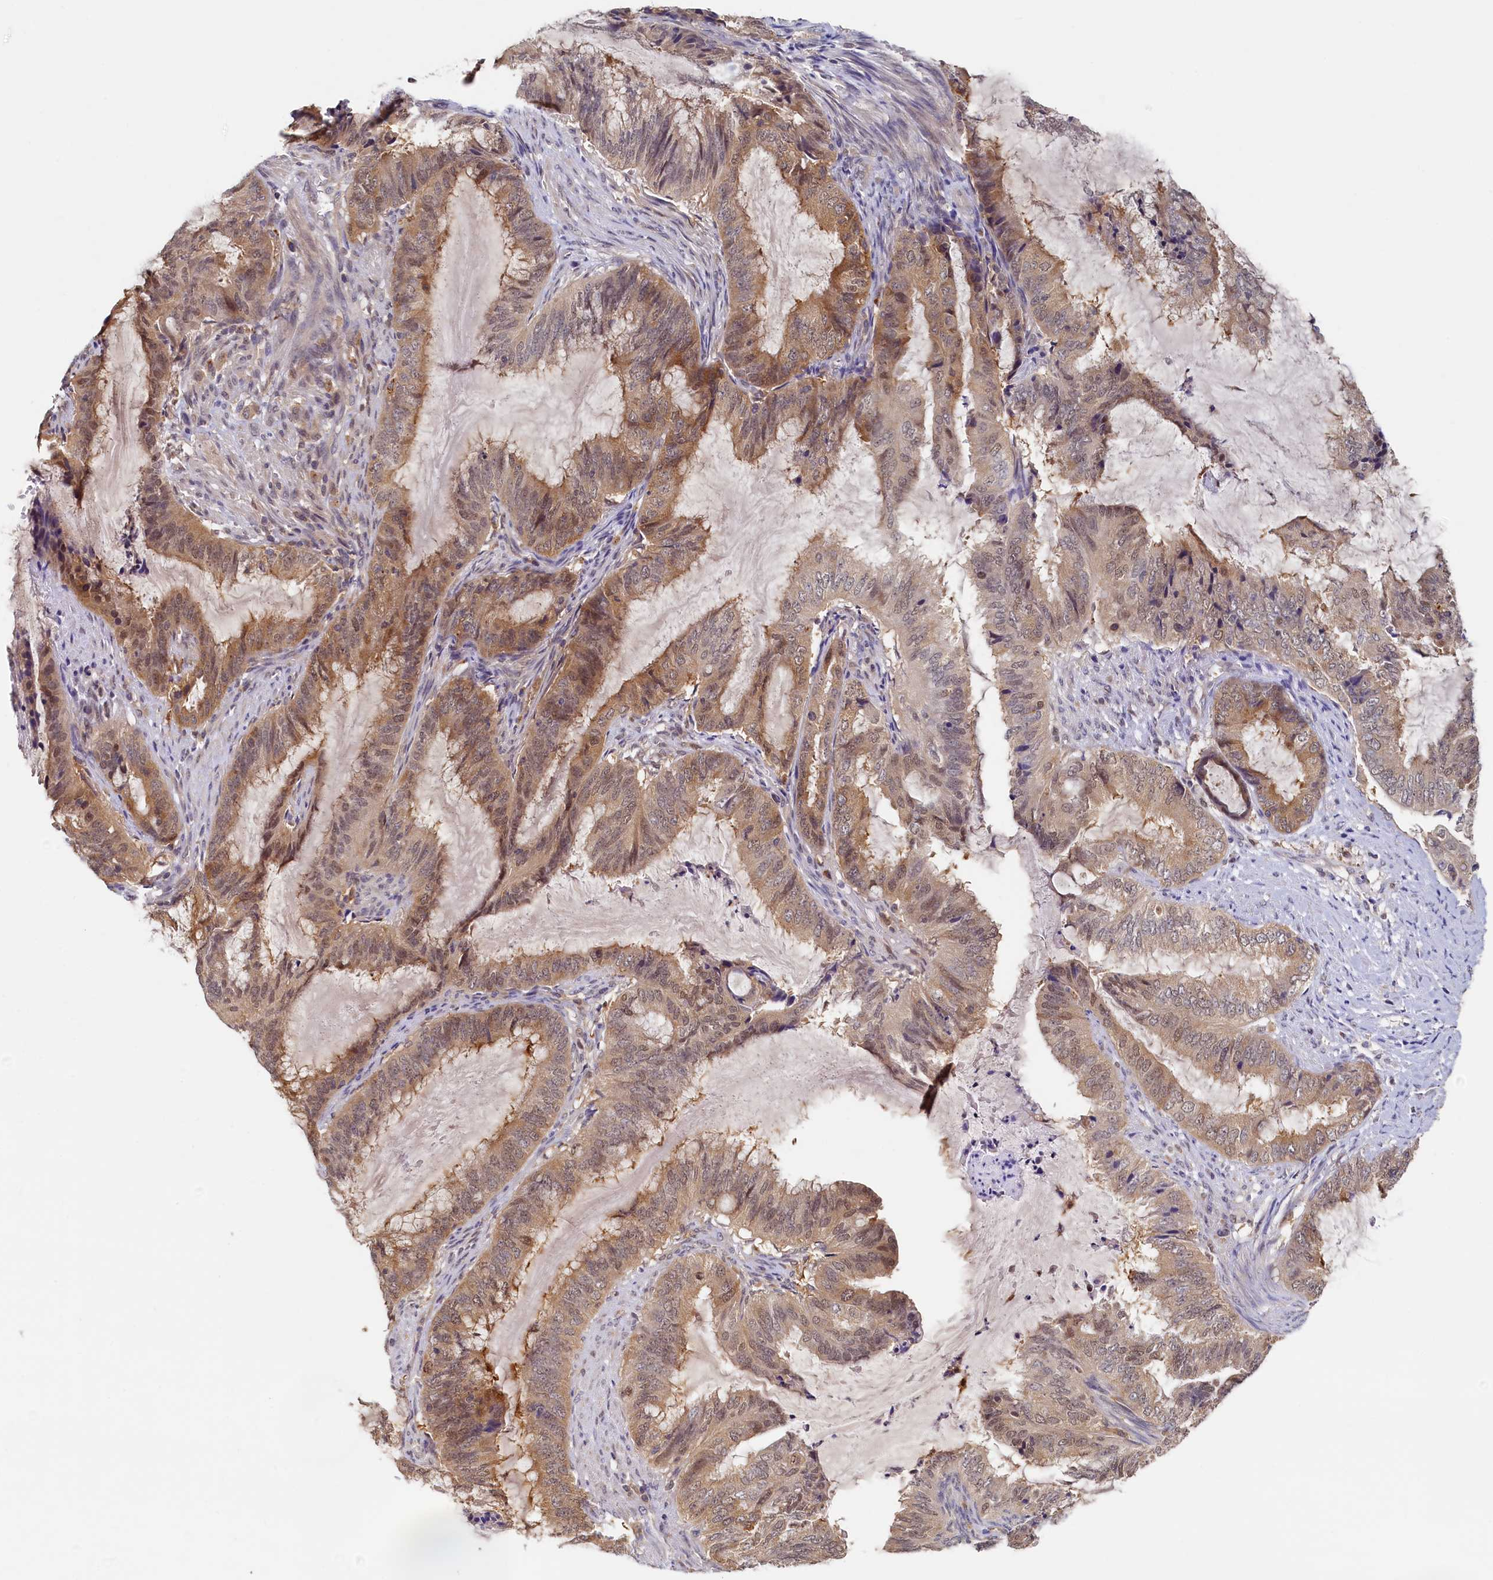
{"staining": {"intensity": "moderate", "quantity": ">75%", "location": "cytoplasmic/membranous,nuclear"}, "tissue": "endometrial cancer", "cell_type": "Tumor cells", "image_type": "cancer", "snomed": [{"axis": "morphology", "description": "Adenocarcinoma, NOS"}, {"axis": "topography", "description": "Endometrium"}], "caption": "A brown stain labels moderate cytoplasmic/membranous and nuclear expression of a protein in endometrial cancer tumor cells.", "gene": "PAAF1", "patient": {"sex": "female", "age": 51}}